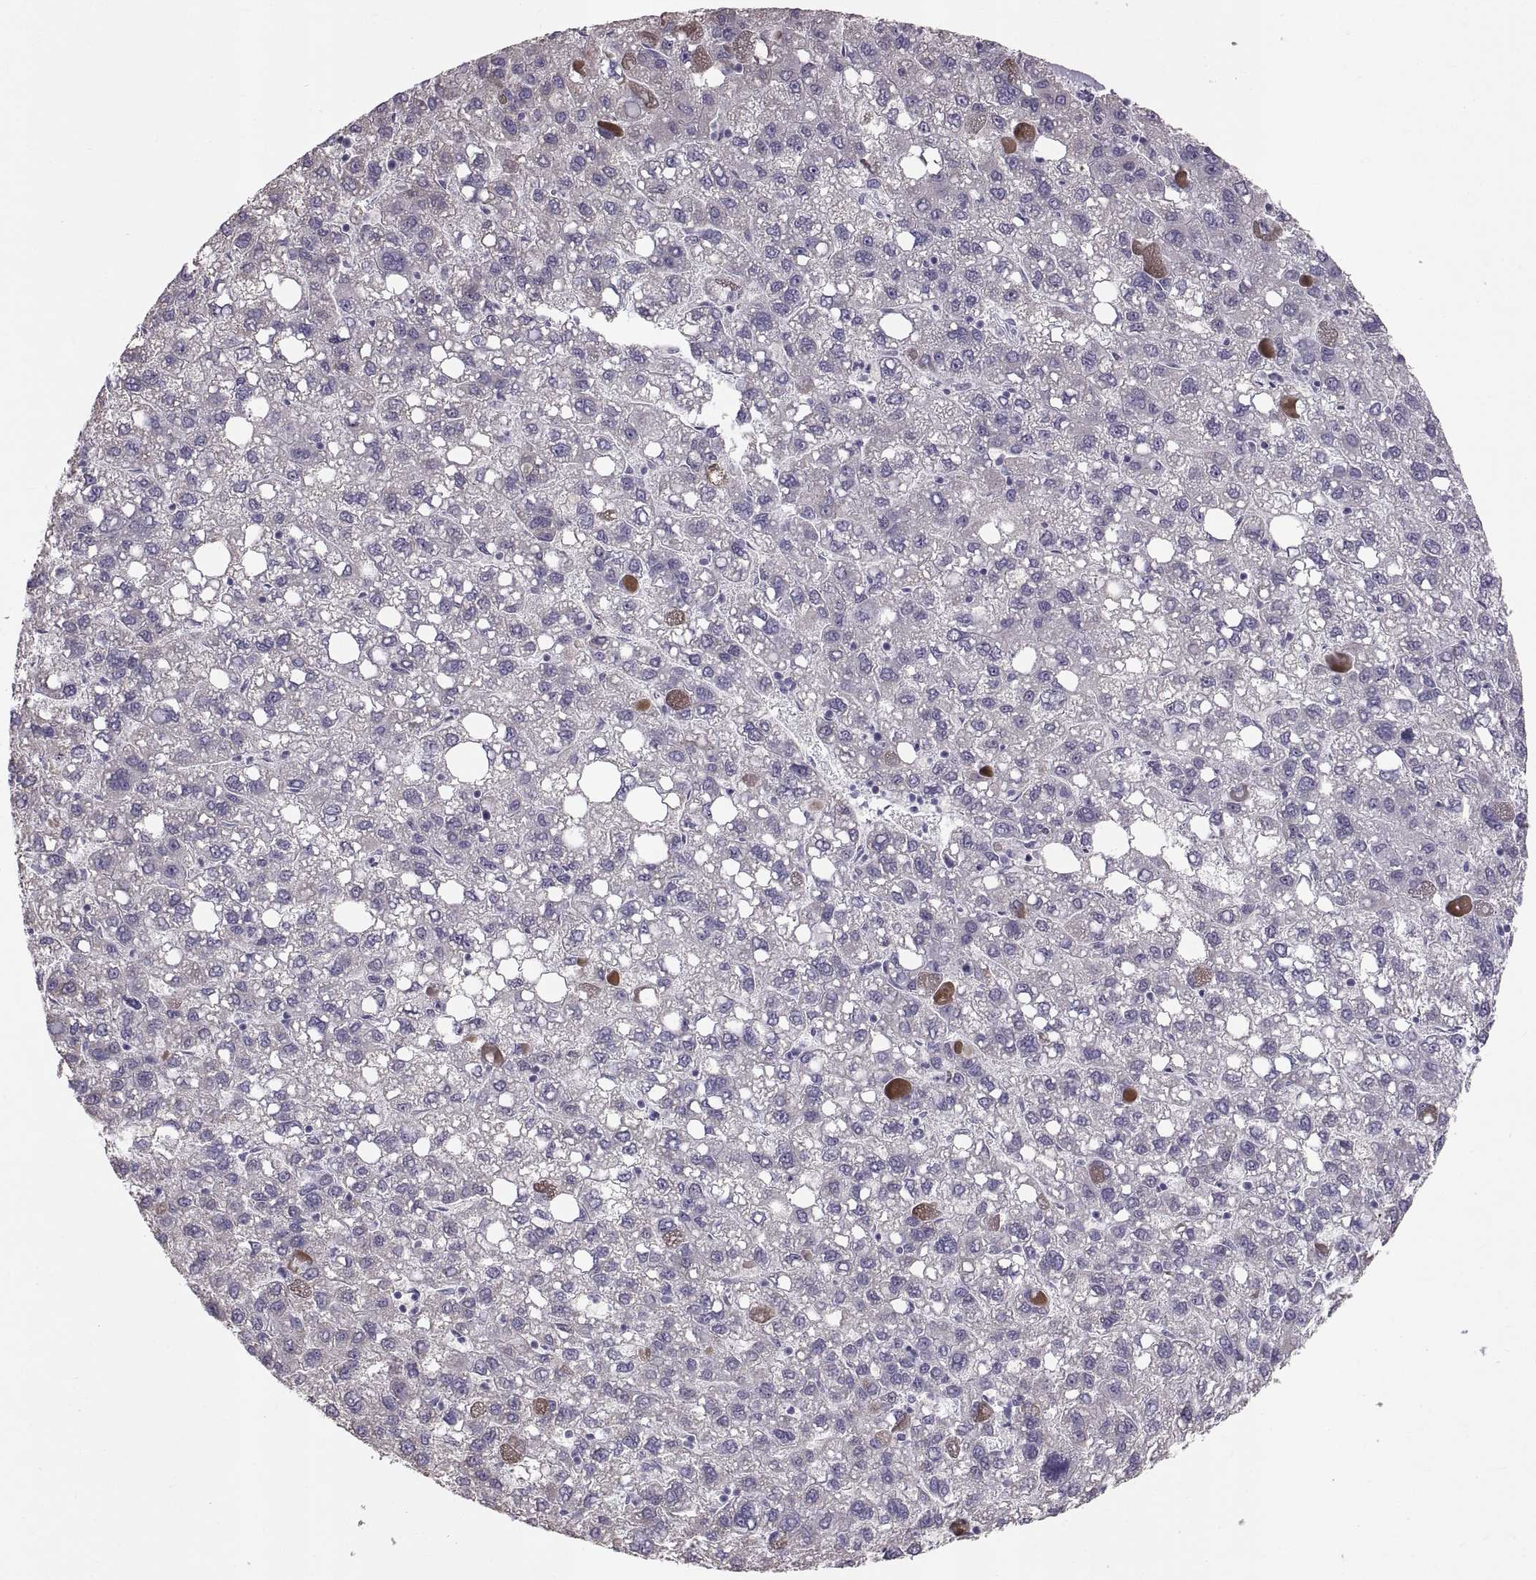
{"staining": {"intensity": "negative", "quantity": "none", "location": "none"}, "tissue": "liver cancer", "cell_type": "Tumor cells", "image_type": "cancer", "snomed": [{"axis": "morphology", "description": "Carcinoma, Hepatocellular, NOS"}, {"axis": "topography", "description": "Liver"}], "caption": "Tumor cells are negative for protein expression in human liver cancer (hepatocellular carcinoma).", "gene": "WBP2NL", "patient": {"sex": "female", "age": 82}}